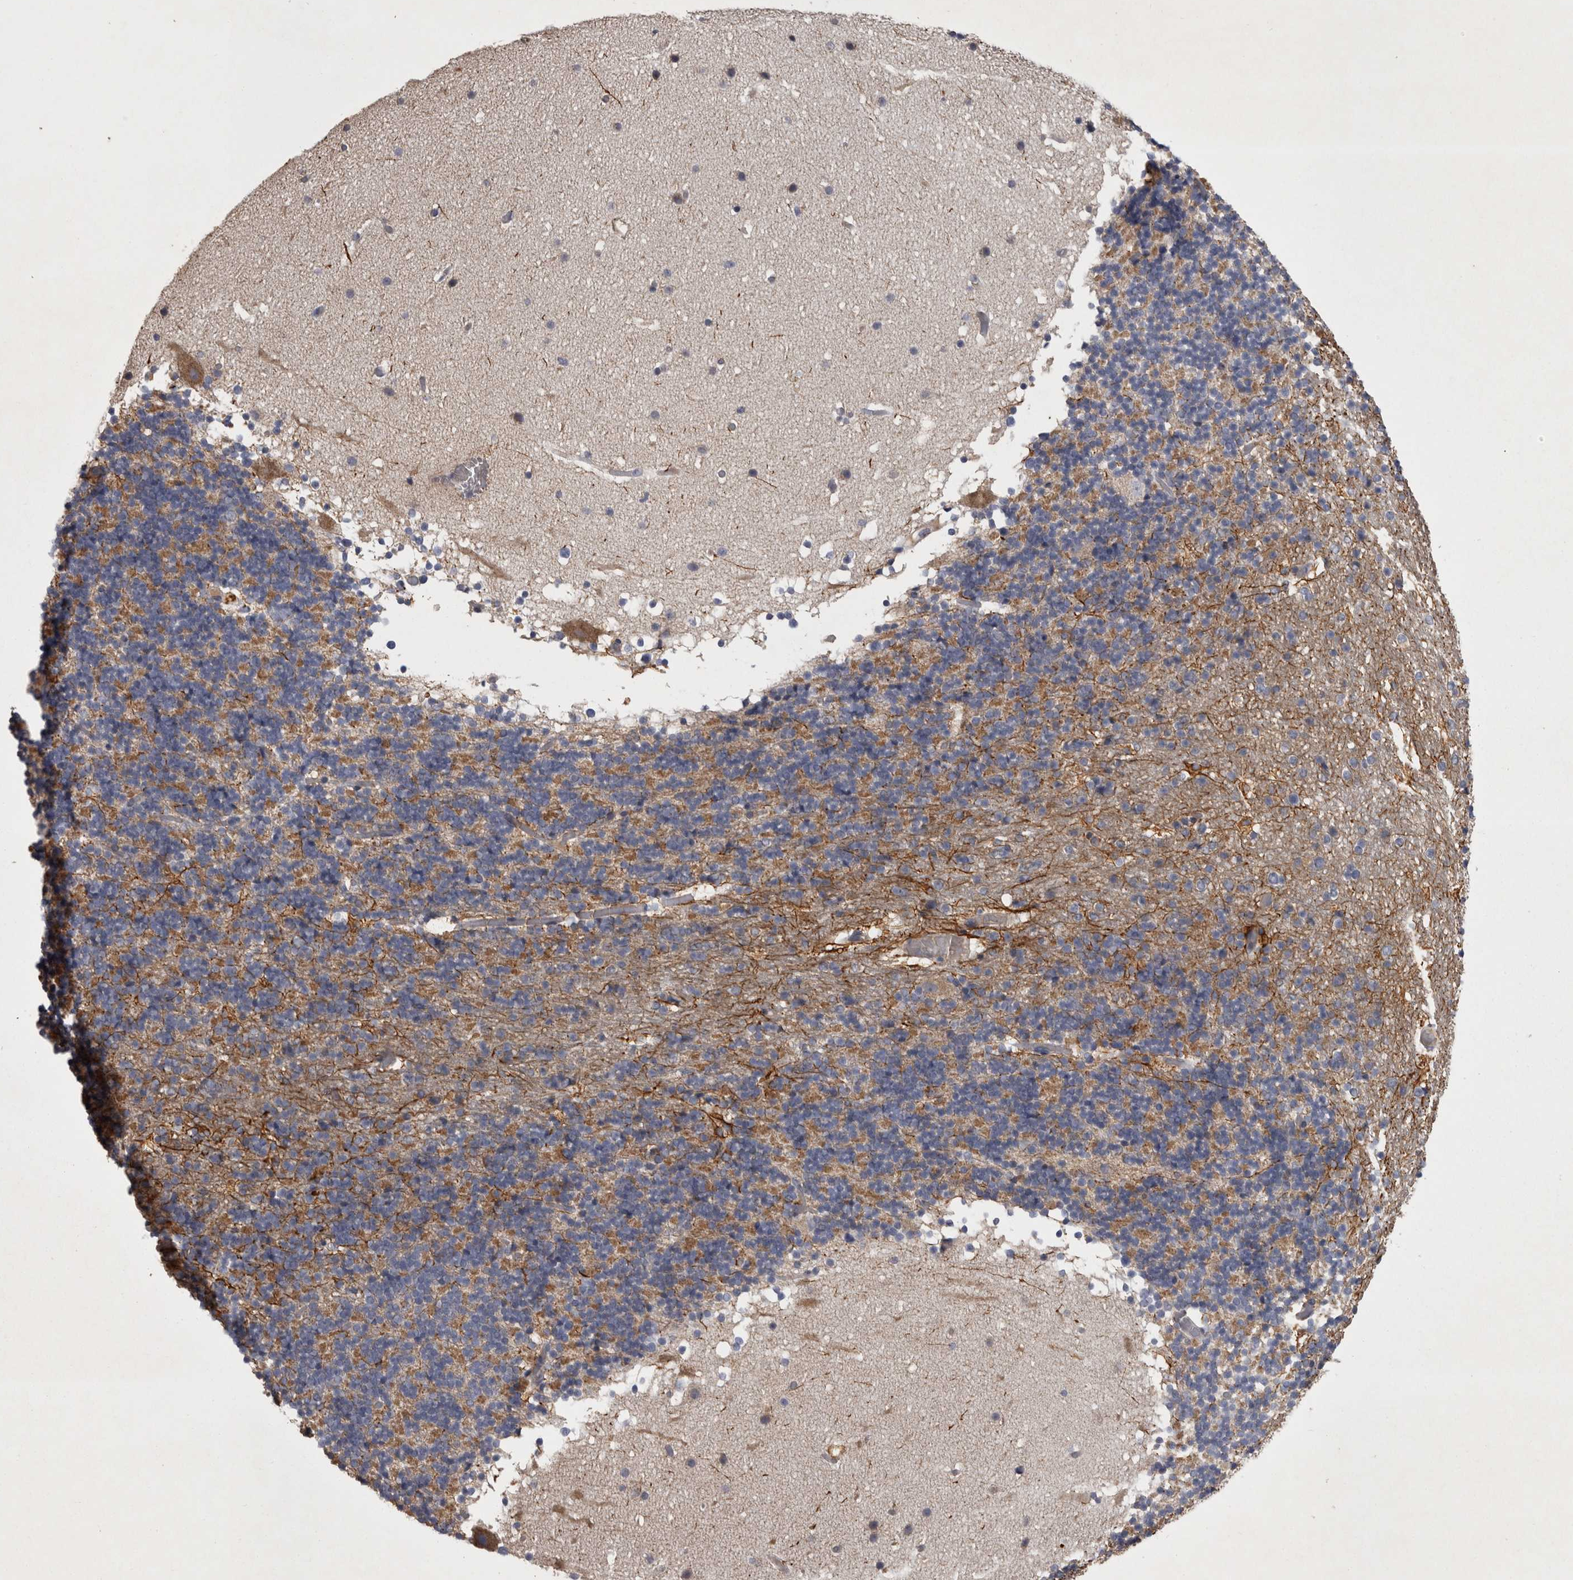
{"staining": {"intensity": "moderate", "quantity": "<25%", "location": "cytoplasmic/membranous"}, "tissue": "cerebellum", "cell_type": "Cells in granular layer", "image_type": "normal", "snomed": [{"axis": "morphology", "description": "Normal tissue, NOS"}, {"axis": "topography", "description": "Cerebellum"}], "caption": "Human cerebellum stained with a protein marker shows moderate staining in cells in granular layer.", "gene": "DBT", "patient": {"sex": "male", "age": 57}}